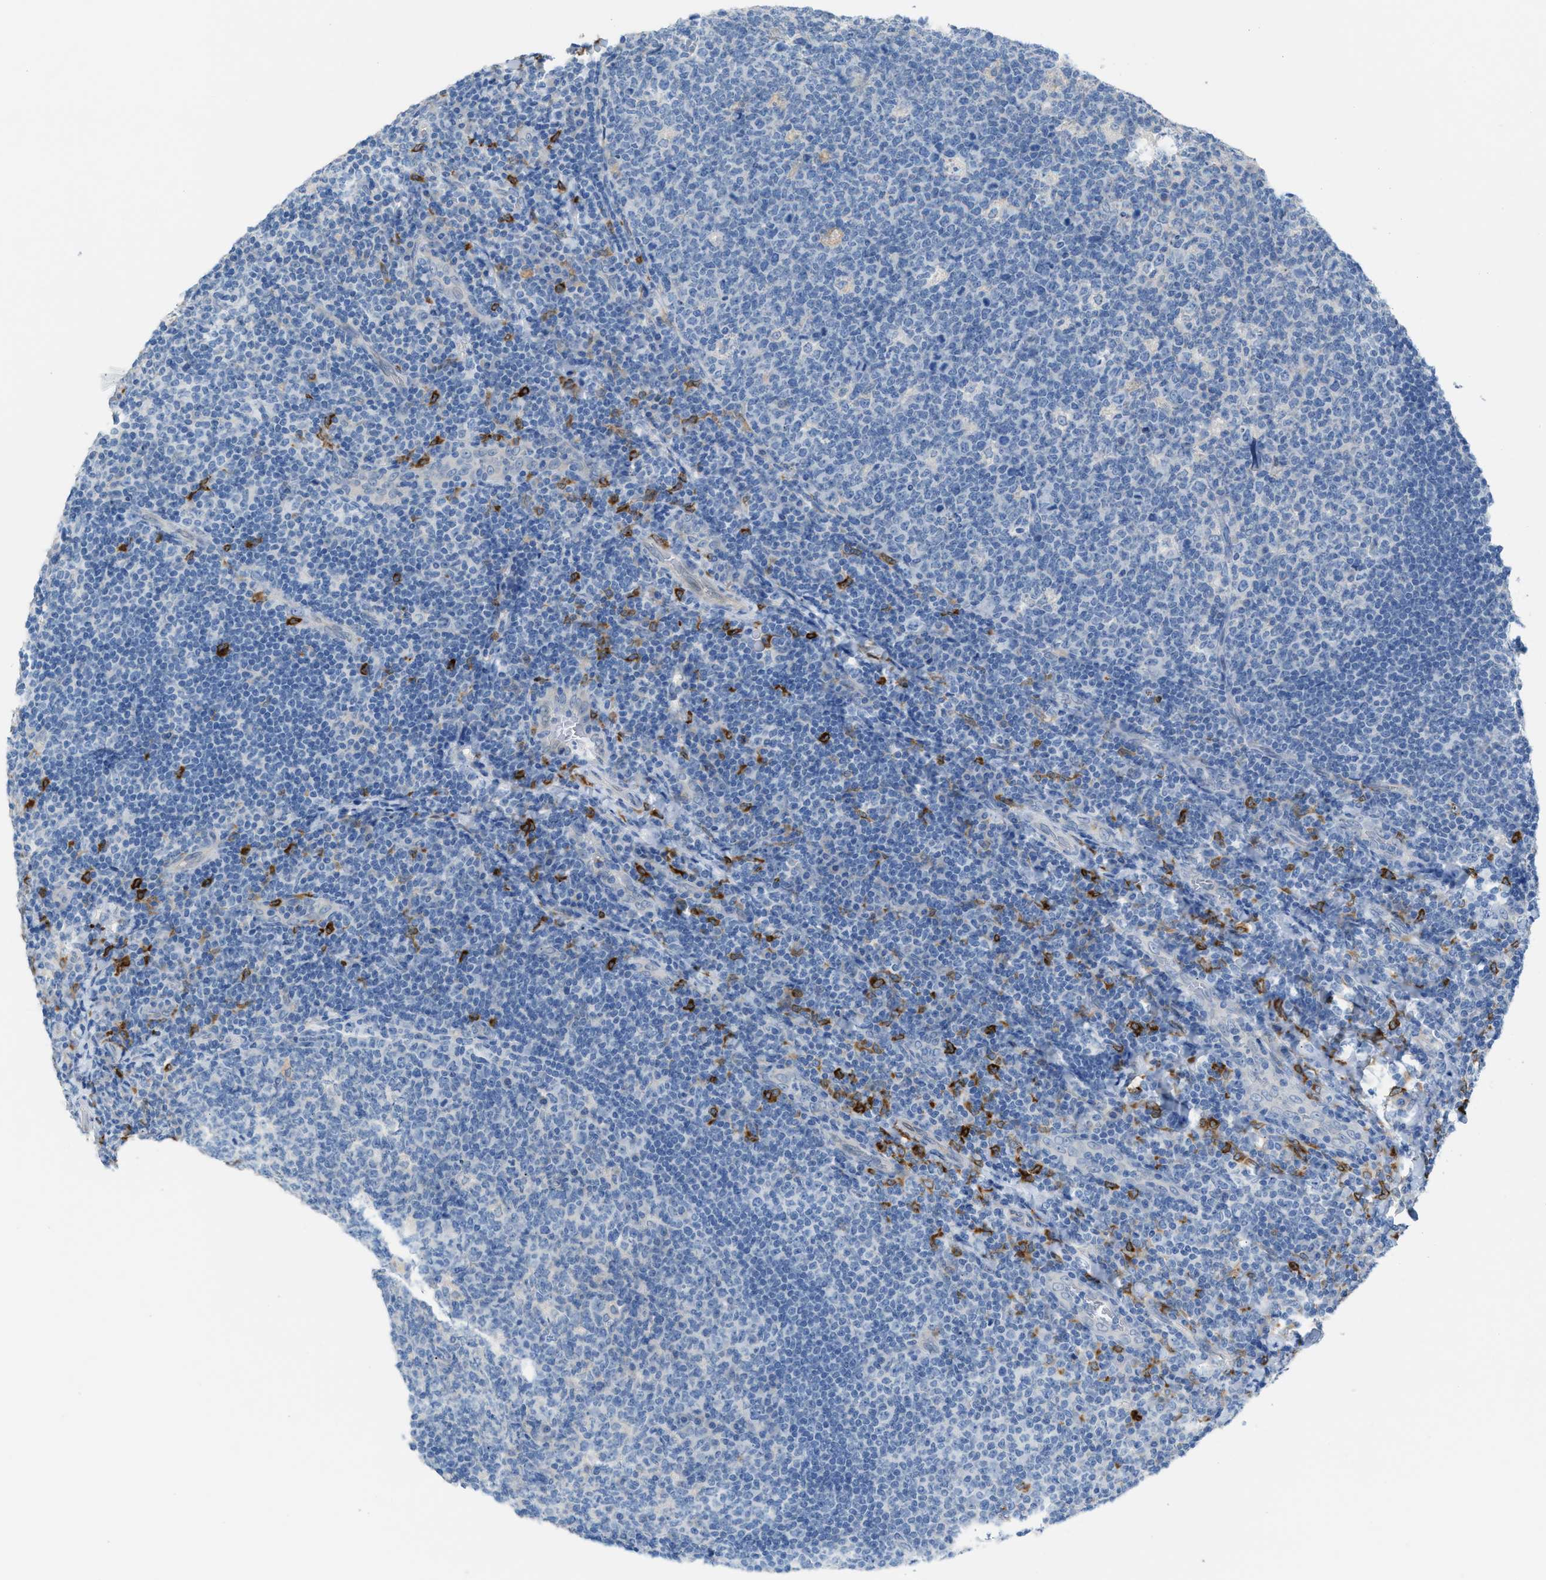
{"staining": {"intensity": "negative", "quantity": "none", "location": "none"}, "tissue": "tonsil", "cell_type": "Germinal center cells", "image_type": "normal", "snomed": [{"axis": "morphology", "description": "Normal tissue, NOS"}, {"axis": "topography", "description": "Tonsil"}], "caption": "This is an immunohistochemistry image of normal tonsil. There is no expression in germinal center cells.", "gene": "CLEC10A", "patient": {"sex": "male", "age": 17}}